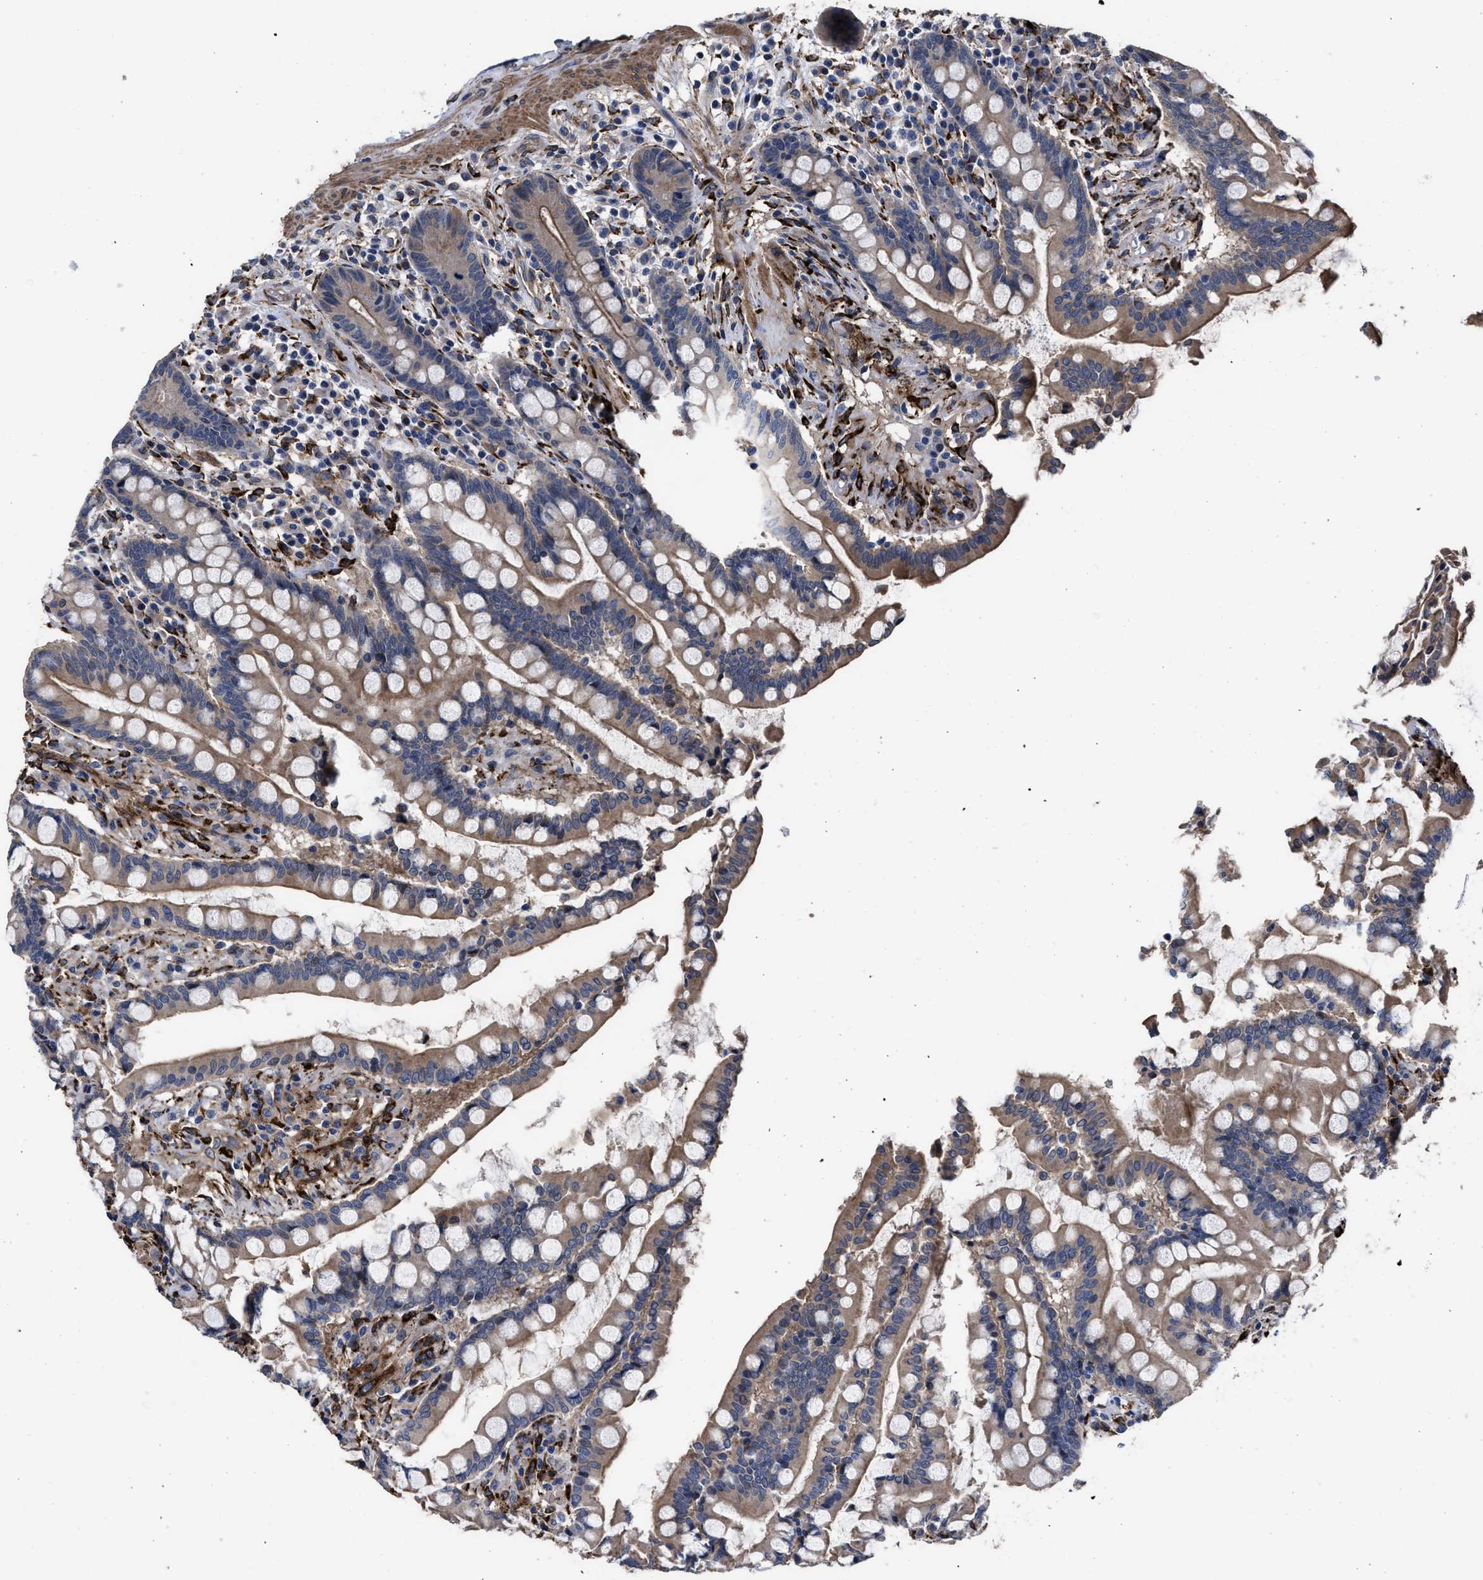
{"staining": {"intensity": "moderate", "quantity": "25%-75%", "location": "cytoplasmic/membranous"}, "tissue": "colon", "cell_type": "Endothelial cells", "image_type": "normal", "snomed": [{"axis": "morphology", "description": "Normal tissue, NOS"}, {"axis": "topography", "description": "Colon"}], "caption": "Brown immunohistochemical staining in unremarkable colon exhibits moderate cytoplasmic/membranous staining in approximately 25%-75% of endothelial cells.", "gene": "SQLE", "patient": {"sex": "male", "age": 73}}